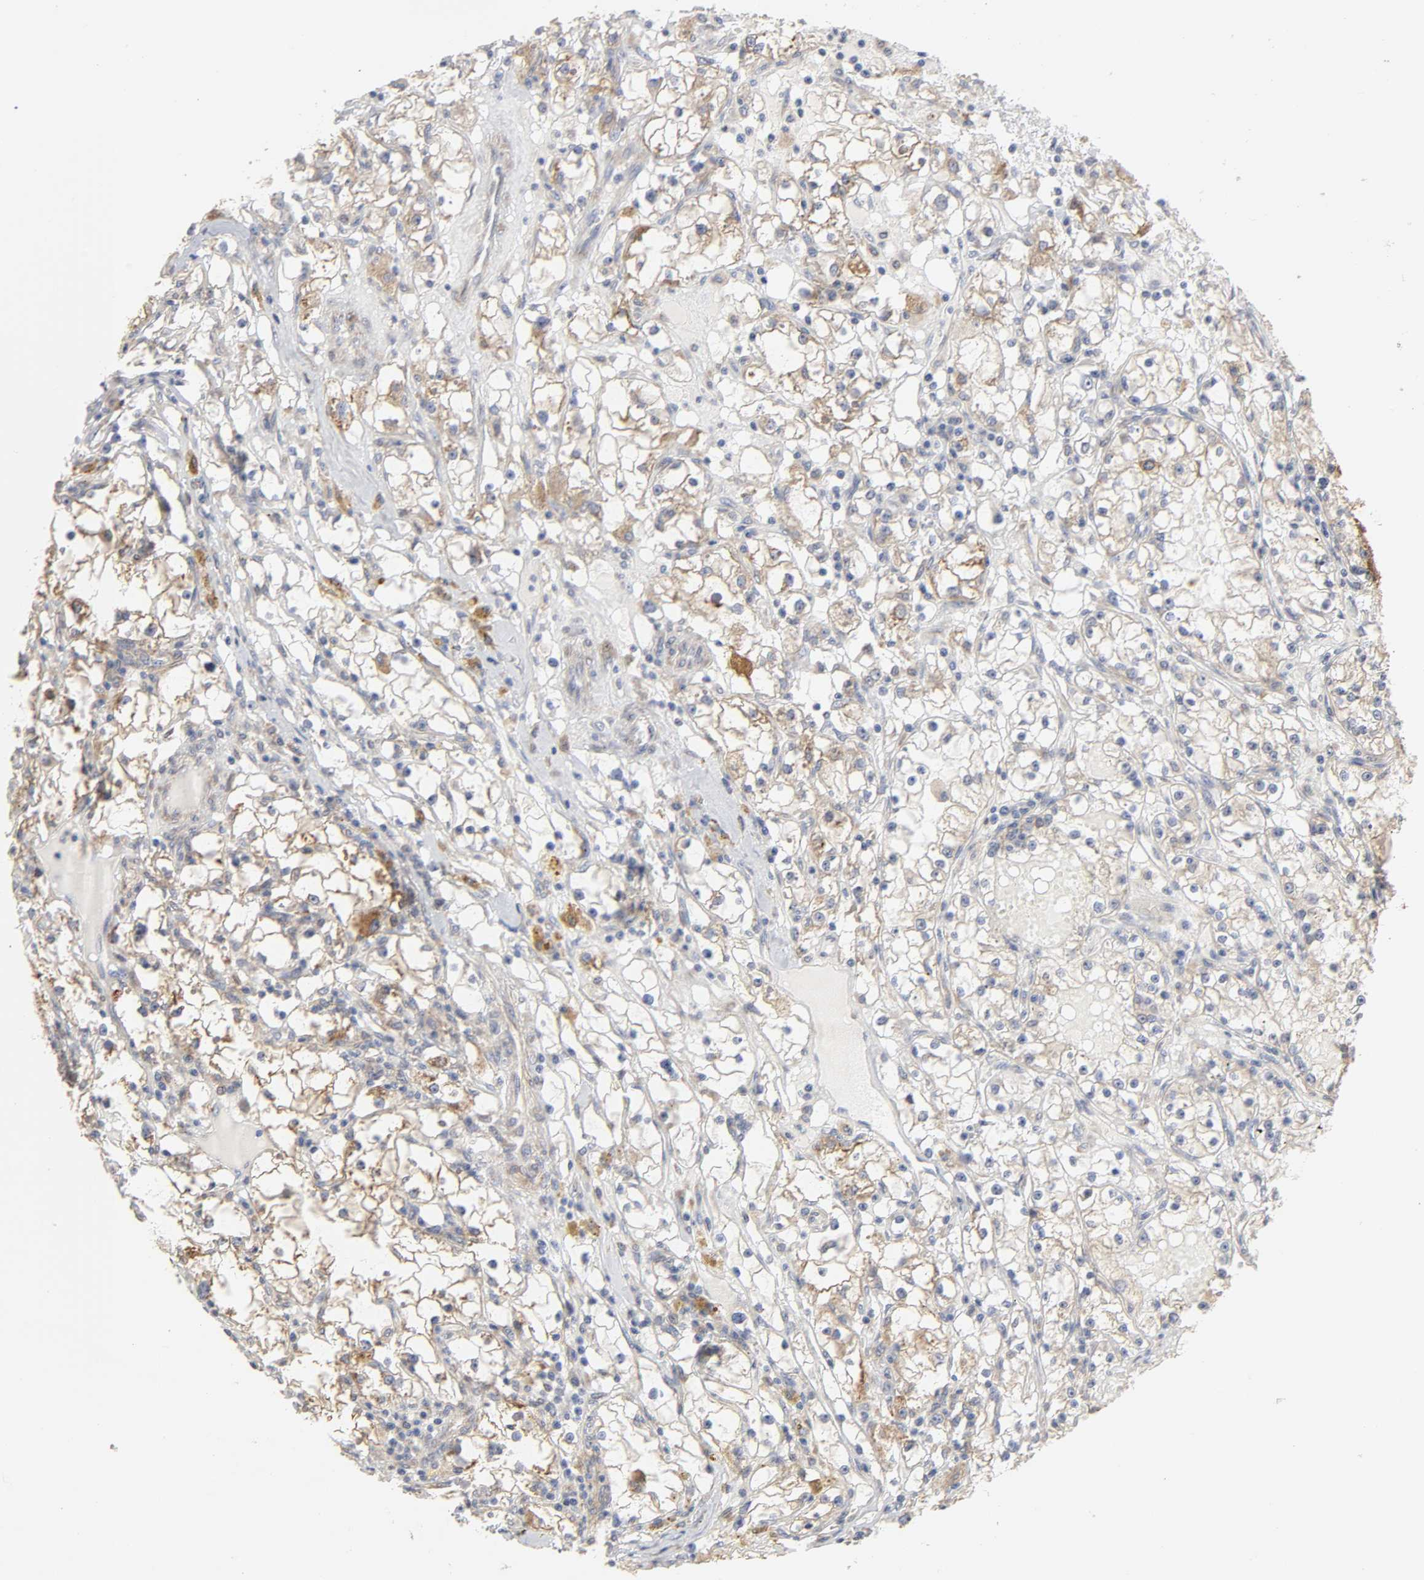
{"staining": {"intensity": "moderate", "quantity": "25%-75%", "location": "cytoplasmic/membranous"}, "tissue": "renal cancer", "cell_type": "Tumor cells", "image_type": "cancer", "snomed": [{"axis": "morphology", "description": "Adenocarcinoma, NOS"}, {"axis": "topography", "description": "Kidney"}], "caption": "A micrograph showing moderate cytoplasmic/membranous expression in about 25%-75% of tumor cells in adenocarcinoma (renal), as visualized by brown immunohistochemical staining.", "gene": "POR", "patient": {"sex": "male", "age": 56}}